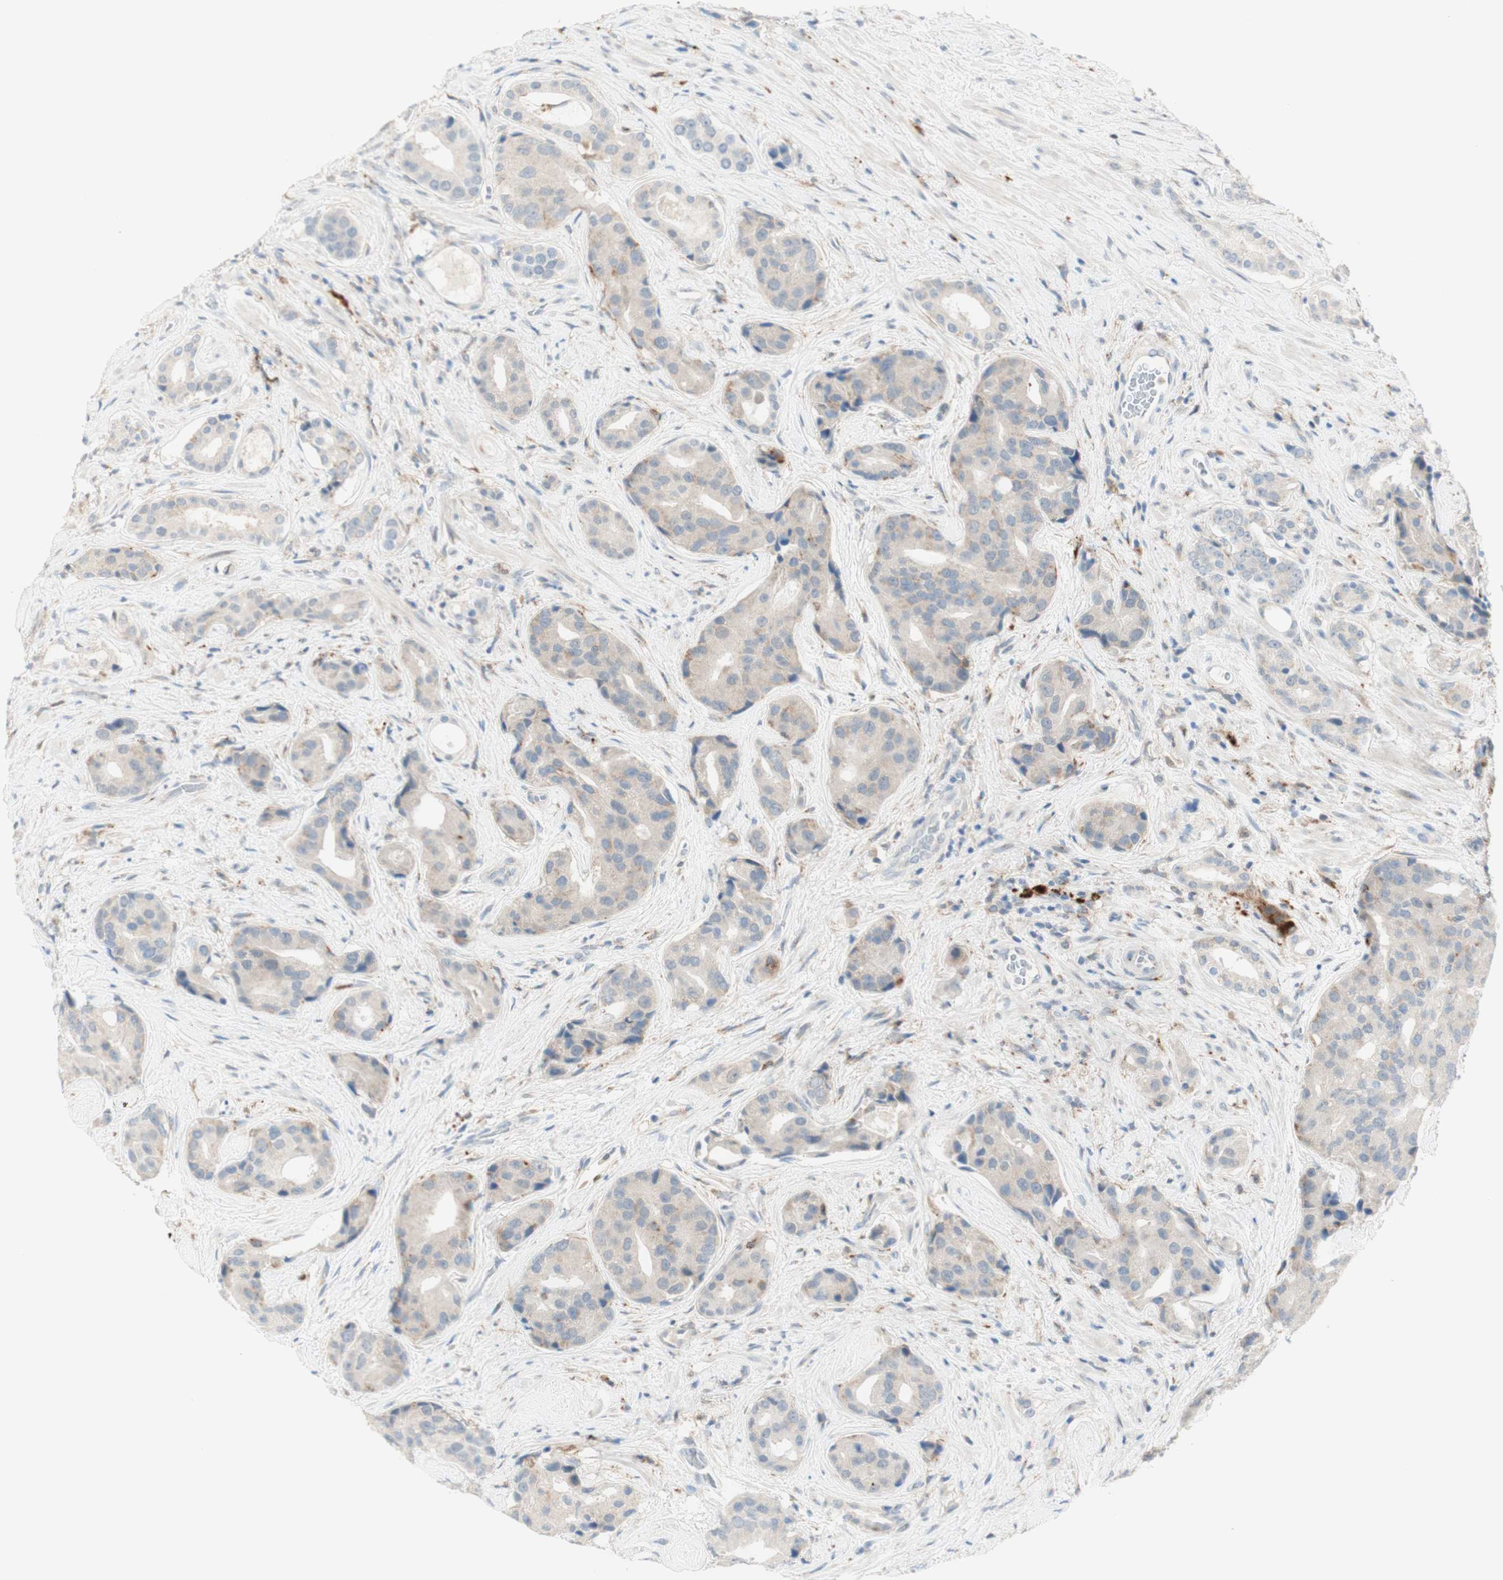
{"staining": {"intensity": "moderate", "quantity": "<25%", "location": "cytoplasmic/membranous"}, "tissue": "prostate cancer", "cell_type": "Tumor cells", "image_type": "cancer", "snomed": [{"axis": "morphology", "description": "Adenocarcinoma, High grade"}, {"axis": "topography", "description": "Prostate"}], "caption": "Prostate adenocarcinoma (high-grade) tissue exhibits moderate cytoplasmic/membranous positivity in about <25% of tumor cells (DAB (3,3'-diaminobenzidine) IHC with brightfield microscopy, high magnification).", "gene": "GAPT", "patient": {"sex": "male", "age": 71}}